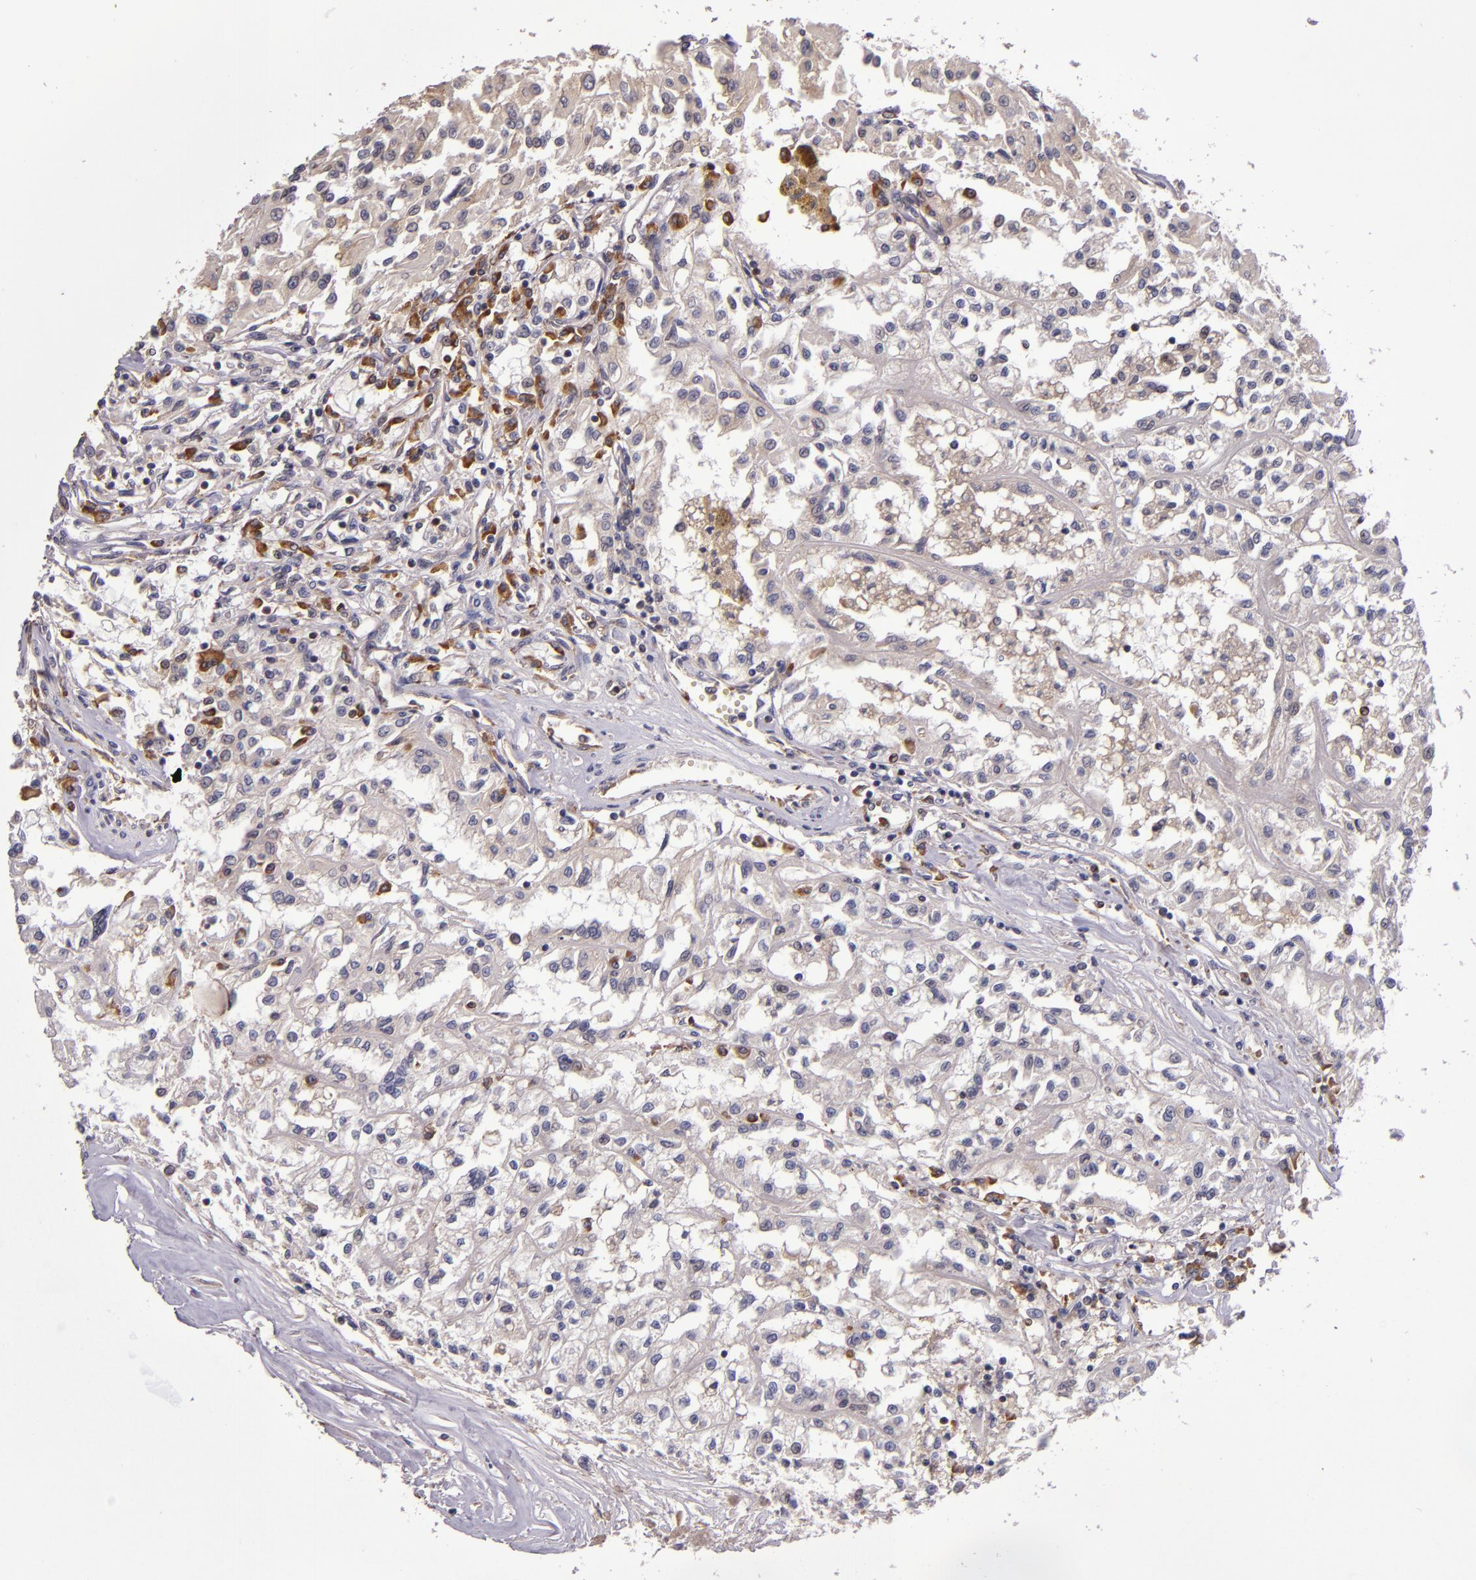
{"staining": {"intensity": "weak", "quantity": "<25%", "location": "cytoplasmic/membranous"}, "tissue": "renal cancer", "cell_type": "Tumor cells", "image_type": "cancer", "snomed": [{"axis": "morphology", "description": "Adenocarcinoma, NOS"}, {"axis": "topography", "description": "Kidney"}], "caption": "Protein analysis of renal adenocarcinoma demonstrates no significant staining in tumor cells.", "gene": "EIF4ENIF1", "patient": {"sex": "male", "age": 78}}